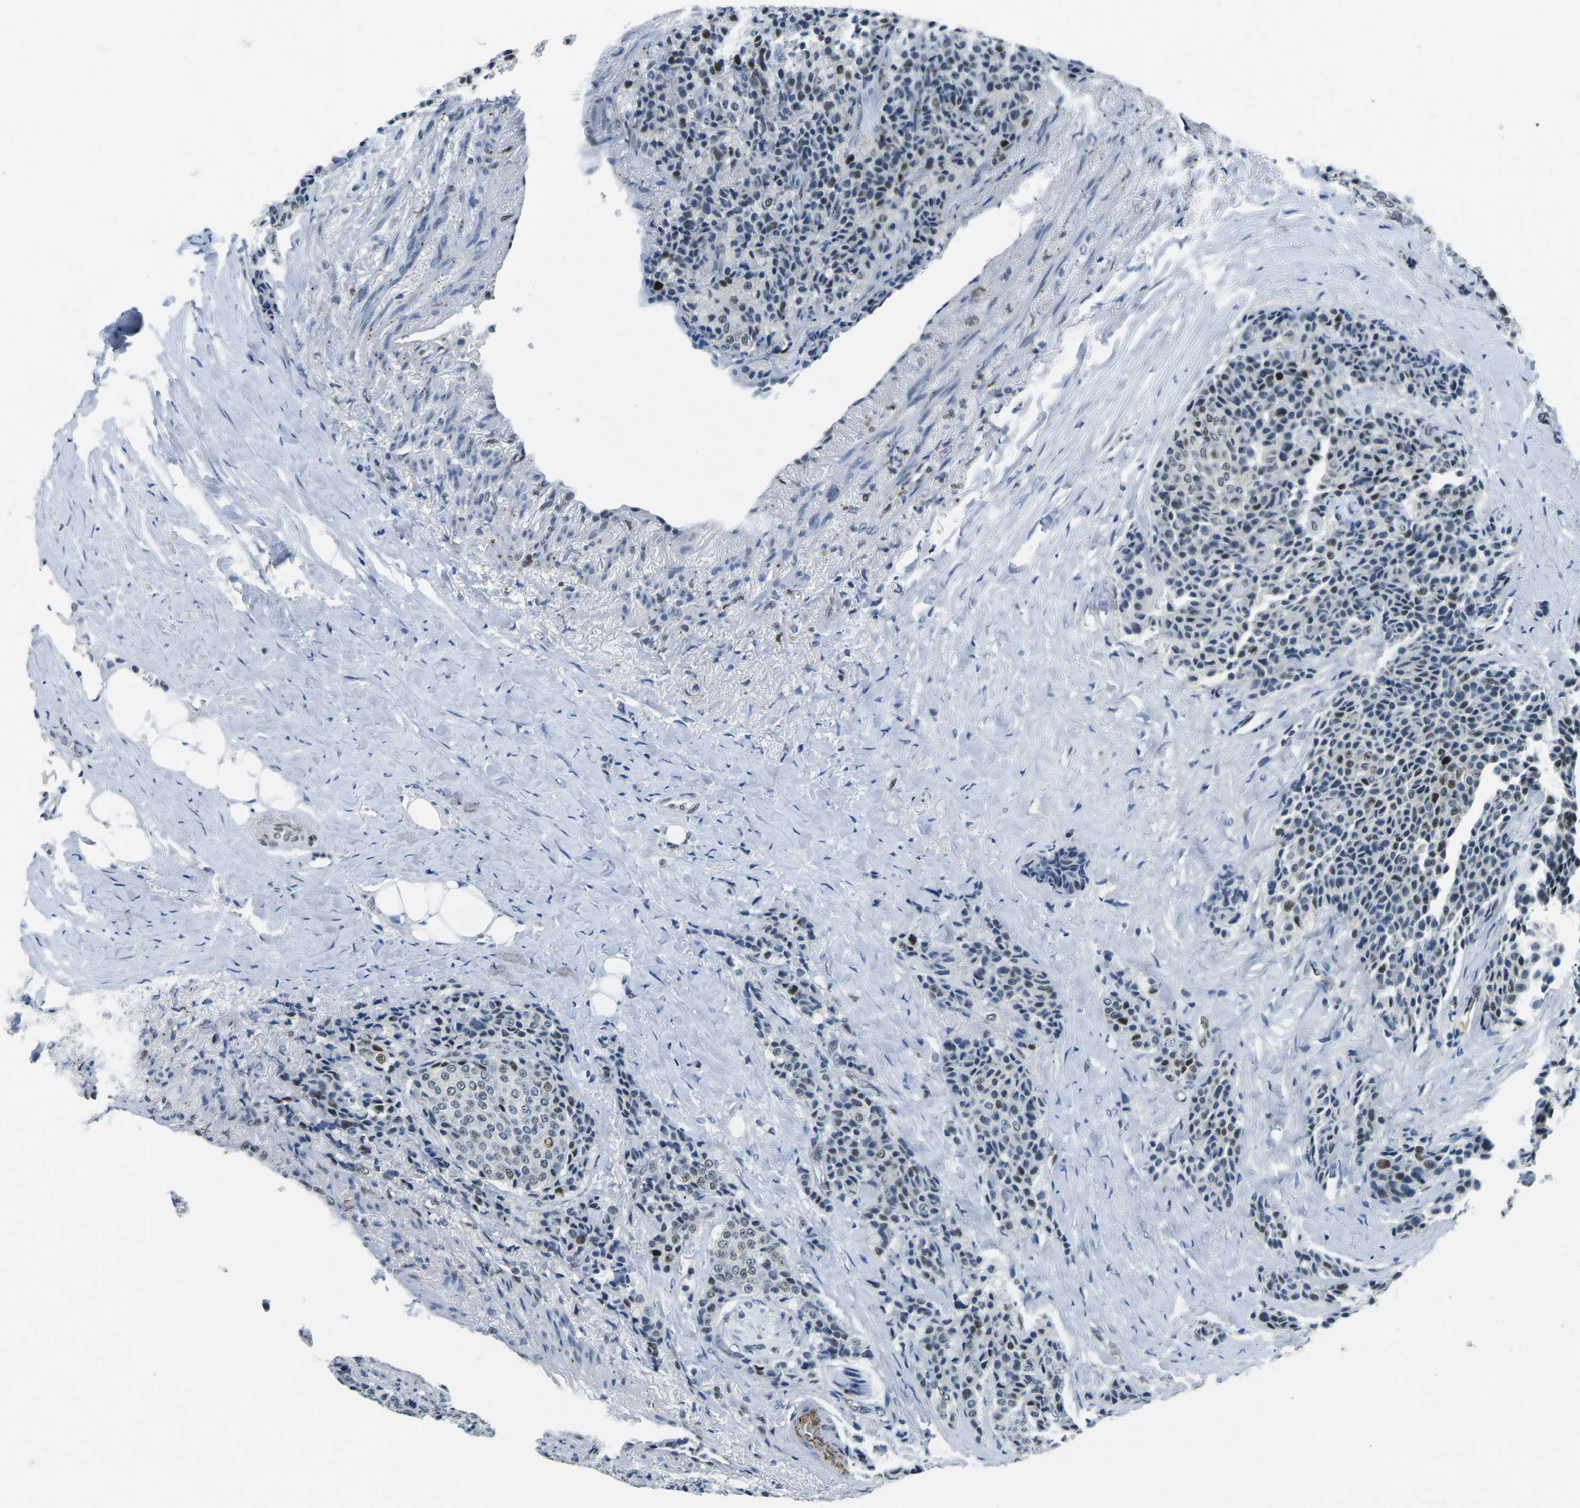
{"staining": {"intensity": "strong", "quantity": "25%-75%", "location": "nuclear"}, "tissue": "carcinoid", "cell_type": "Tumor cells", "image_type": "cancer", "snomed": [{"axis": "morphology", "description": "Carcinoid, malignant, NOS"}, {"axis": "topography", "description": "Colon"}], "caption": "Brown immunohistochemical staining in human malignant carcinoid exhibits strong nuclear staining in approximately 25%-75% of tumor cells. The protein of interest is stained brown, and the nuclei are stained in blue (DAB IHC with brightfield microscopy, high magnification).", "gene": "RB1", "patient": {"sex": "female", "age": 61}}